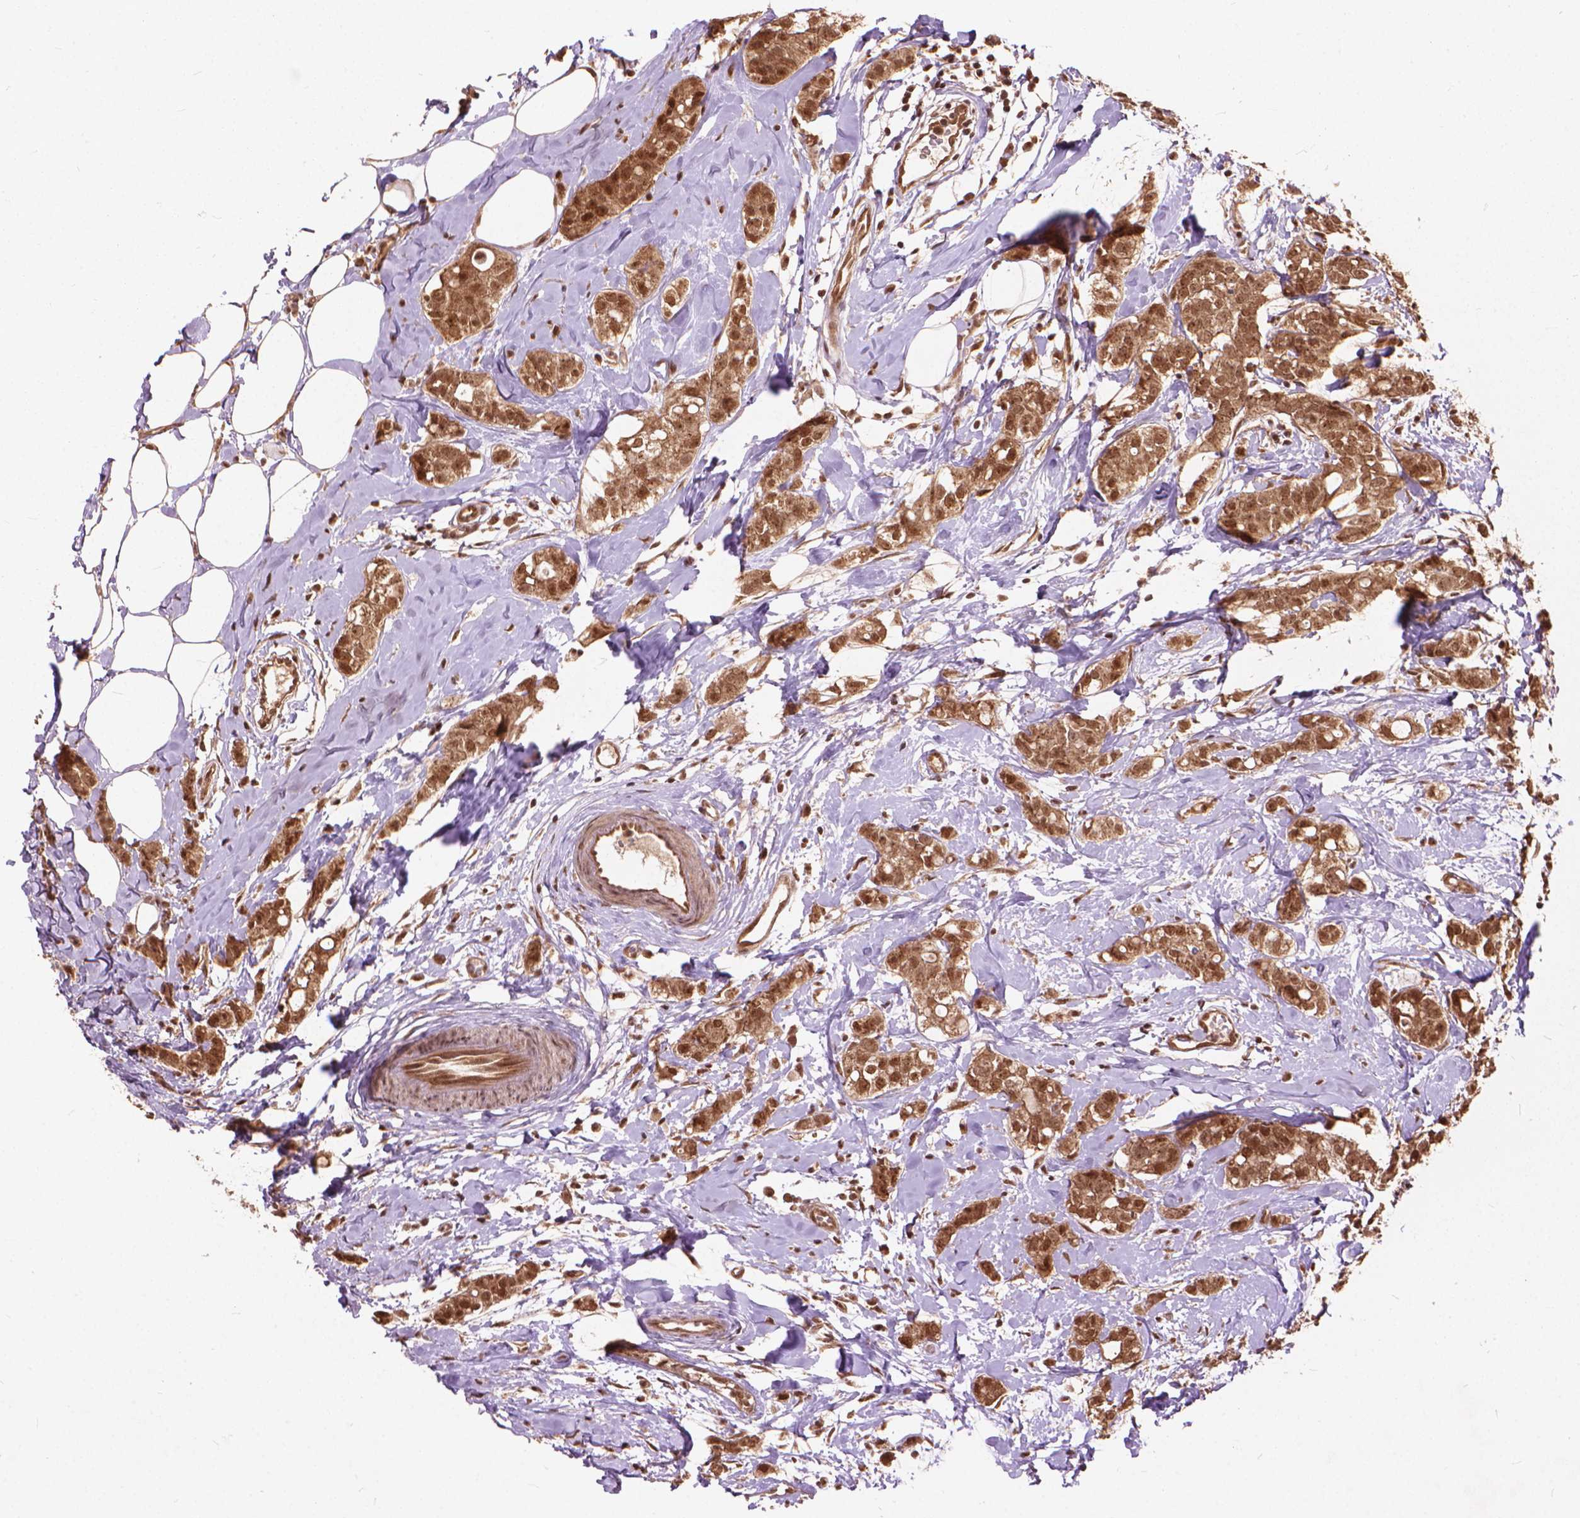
{"staining": {"intensity": "moderate", "quantity": ">75%", "location": "cytoplasmic/membranous,nuclear"}, "tissue": "breast cancer", "cell_type": "Tumor cells", "image_type": "cancer", "snomed": [{"axis": "morphology", "description": "Duct carcinoma"}, {"axis": "topography", "description": "Breast"}], "caption": "Breast cancer stained with a brown dye demonstrates moderate cytoplasmic/membranous and nuclear positive positivity in about >75% of tumor cells.", "gene": "SSU72", "patient": {"sex": "female", "age": 40}}